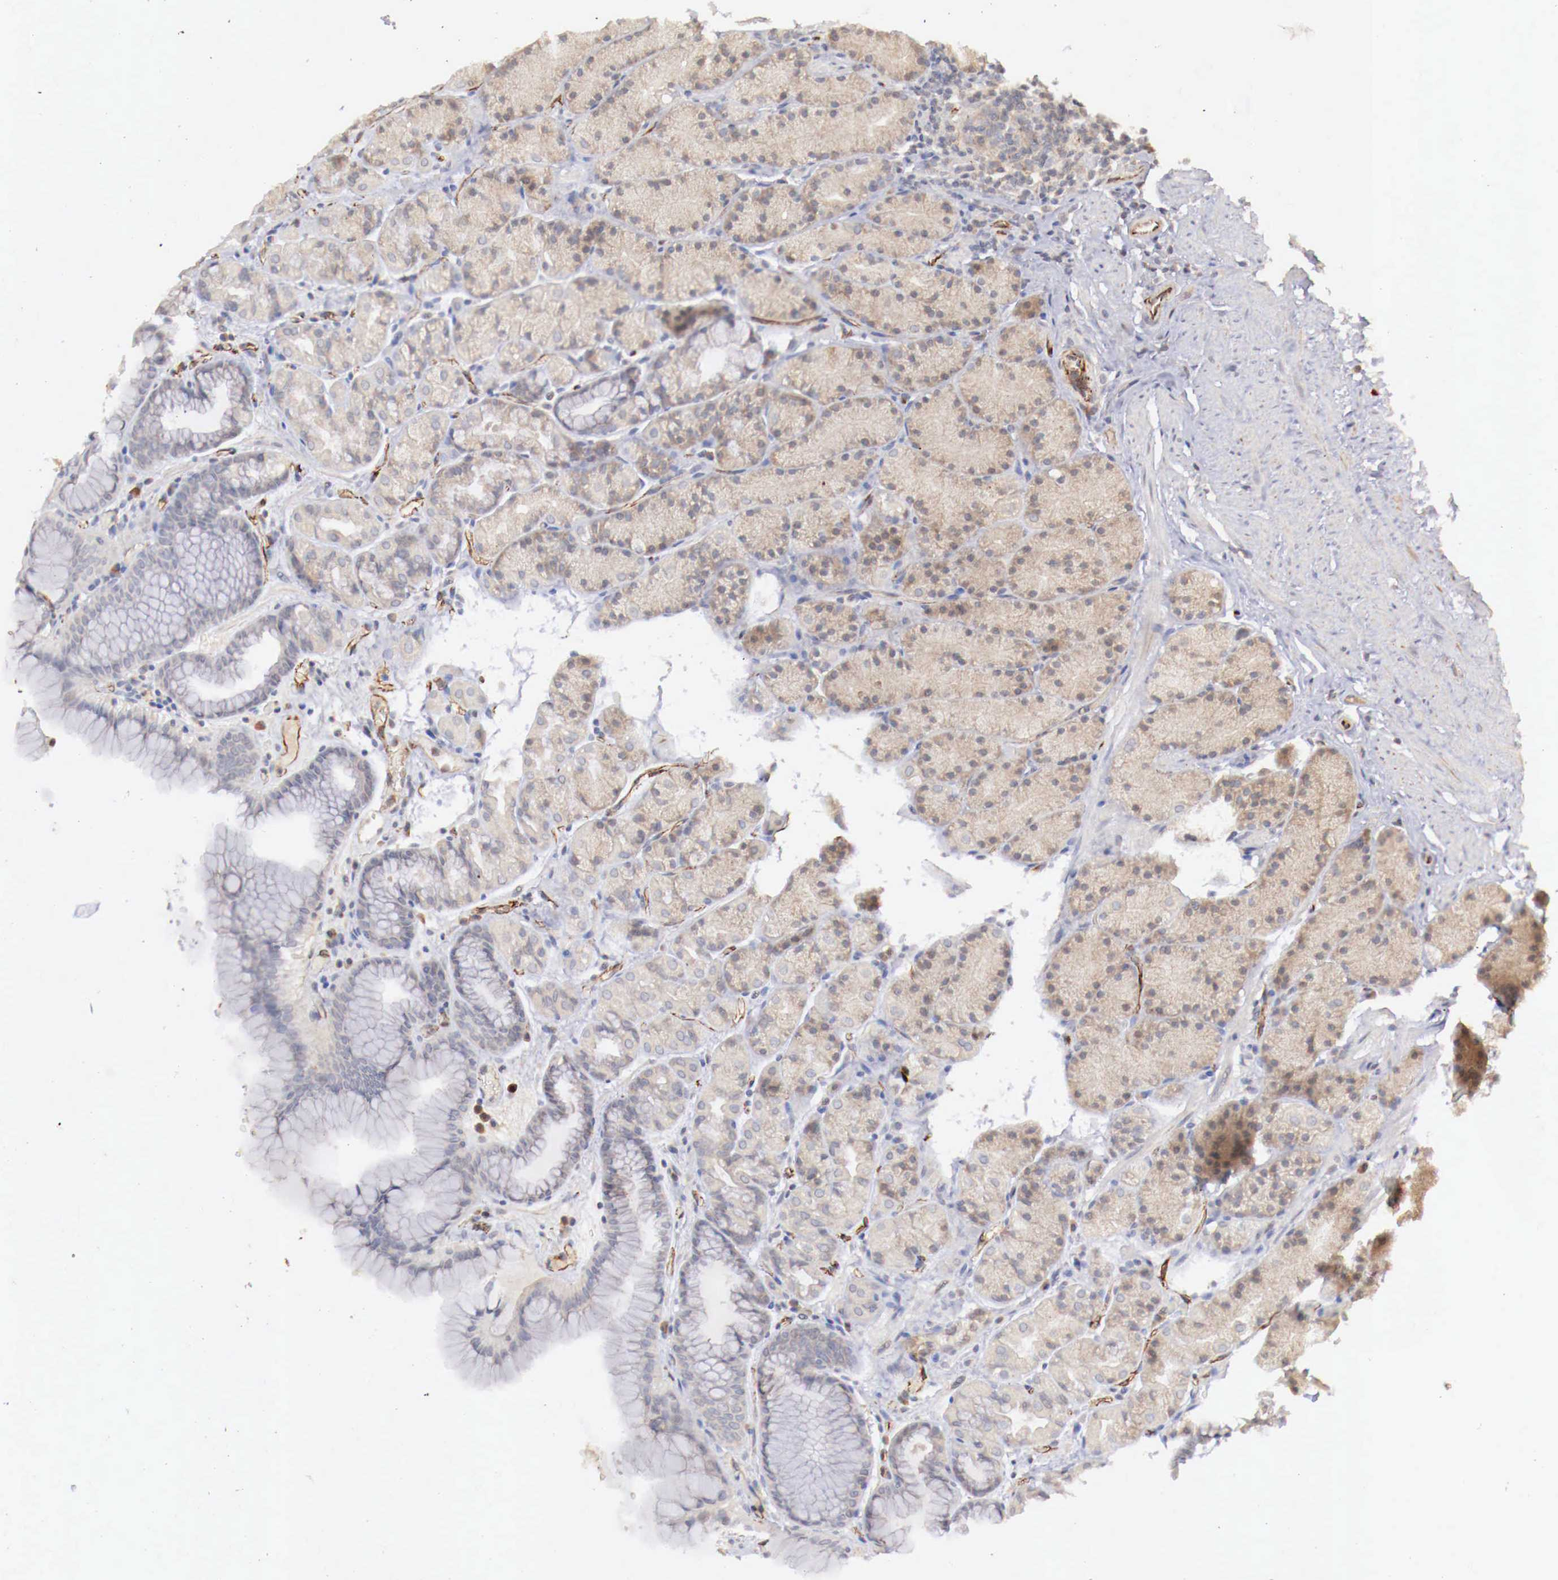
{"staining": {"intensity": "weak", "quantity": ">75%", "location": "cytoplasmic/membranous"}, "tissue": "stomach", "cell_type": "Glandular cells", "image_type": "normal", "snomed": [{"axis": "morphology", "description": "Normal tissue, NOS"}, {"axis": "topography", "description": "Stomach, upper"}], "caption": "Brown immunohistochemical staining in normal human stomach exhibits weak cytoplasmic/membranous positivity in about >75% of glandular cells.", "gene": "WT1", "patient": {"sex": "male", "age": 72}}